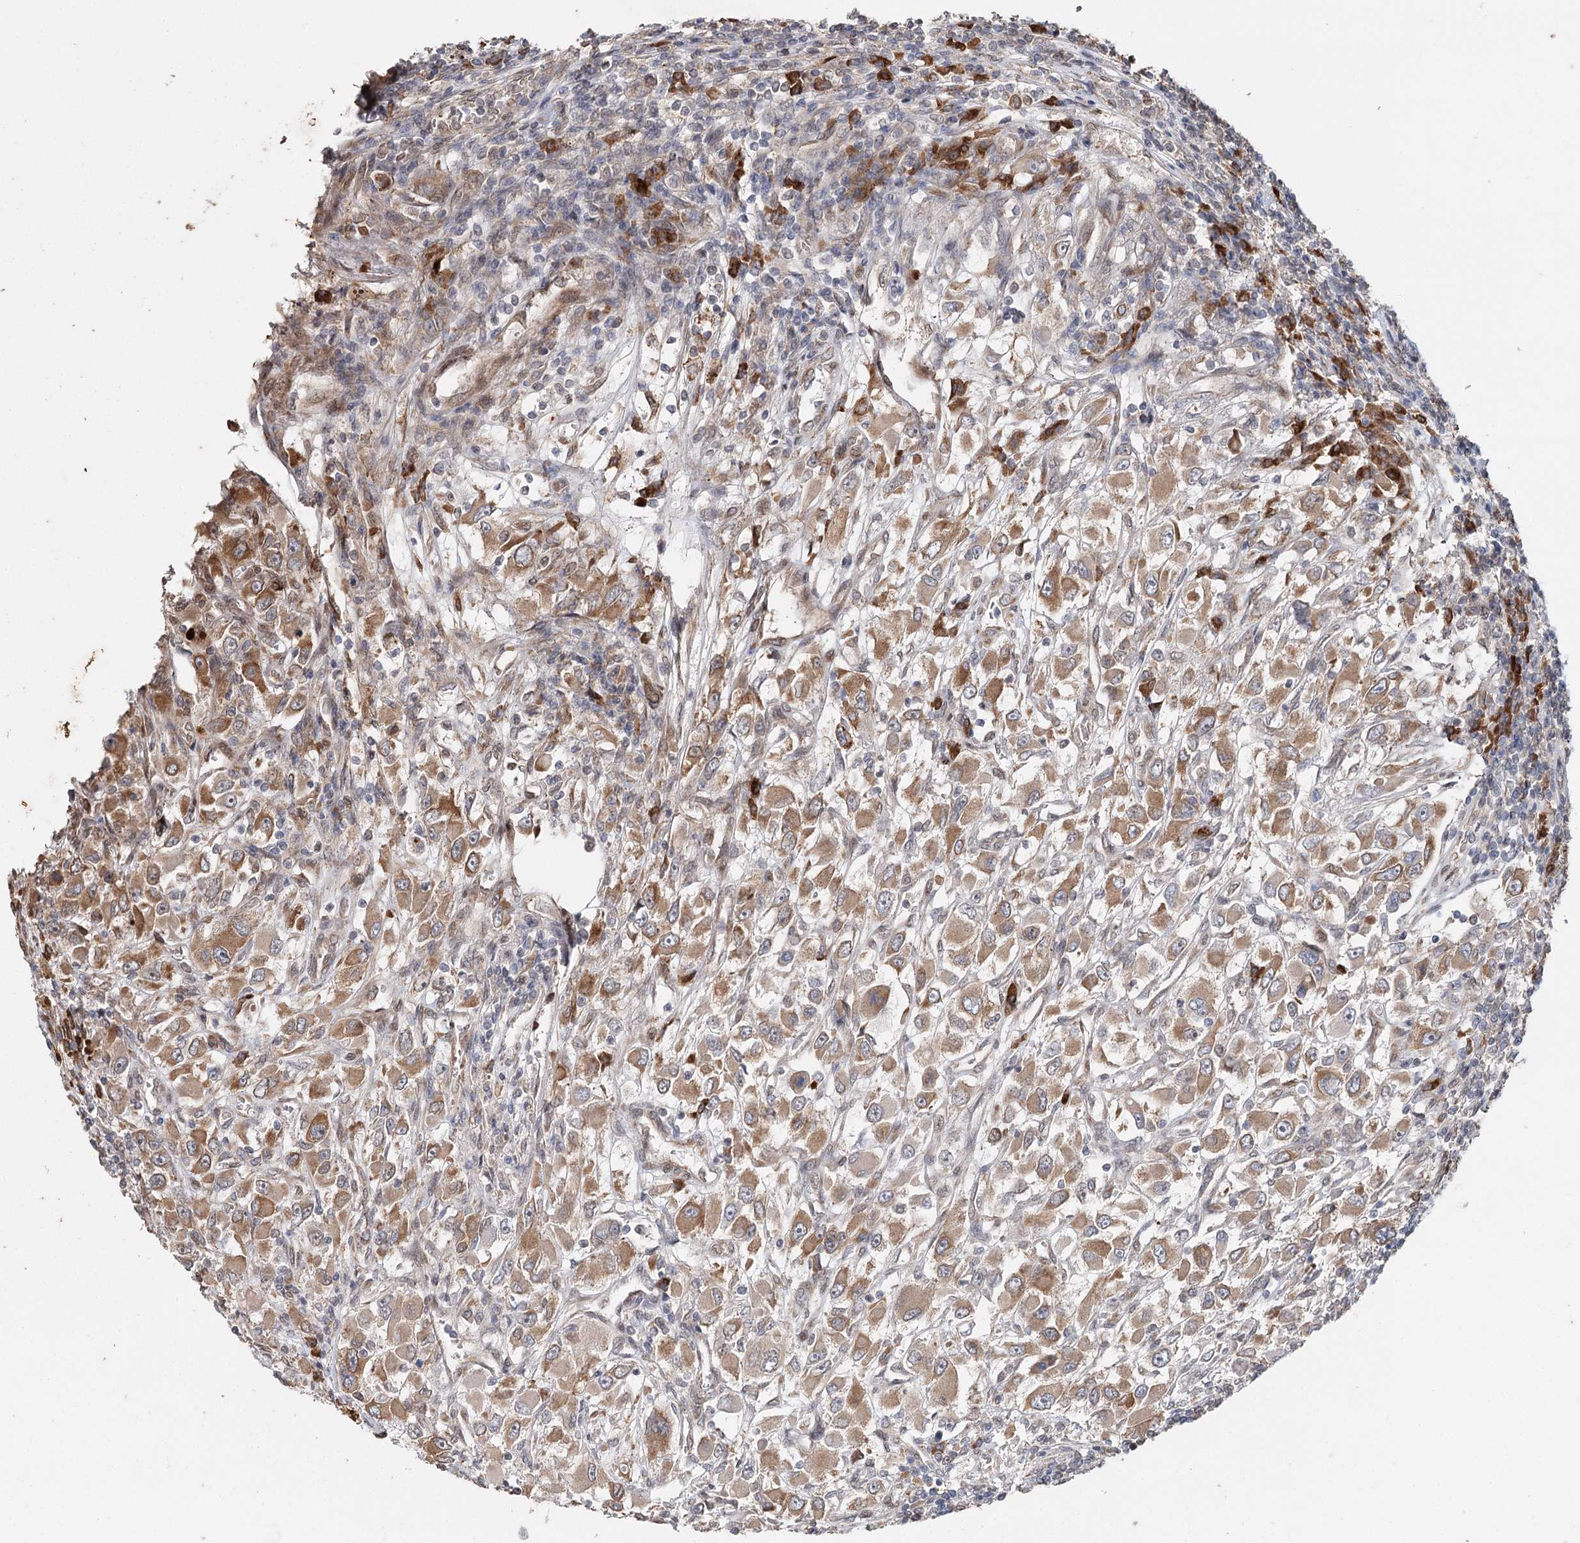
{"staining": {"intensity": "moderate", "quantity": ">75%", "location": "cytoplasmic/membranous"}, "tissue": "renal cancer", "cell_type": "Tumor cells", "image_type": "cancer", "snomed": [{"axis": "morphology", "description": "Adenocarcinoma, NOS"}, {"axis": "topography", "description": "Kidney"}], "caption": "Immunohistochemical staining of renal cancer exhibits moderate cytoplasmic/membranous protein expression in about >75% of tumor cells.", "gene": "SYVN1", "patient": {"sex": "female", "age": 52}}